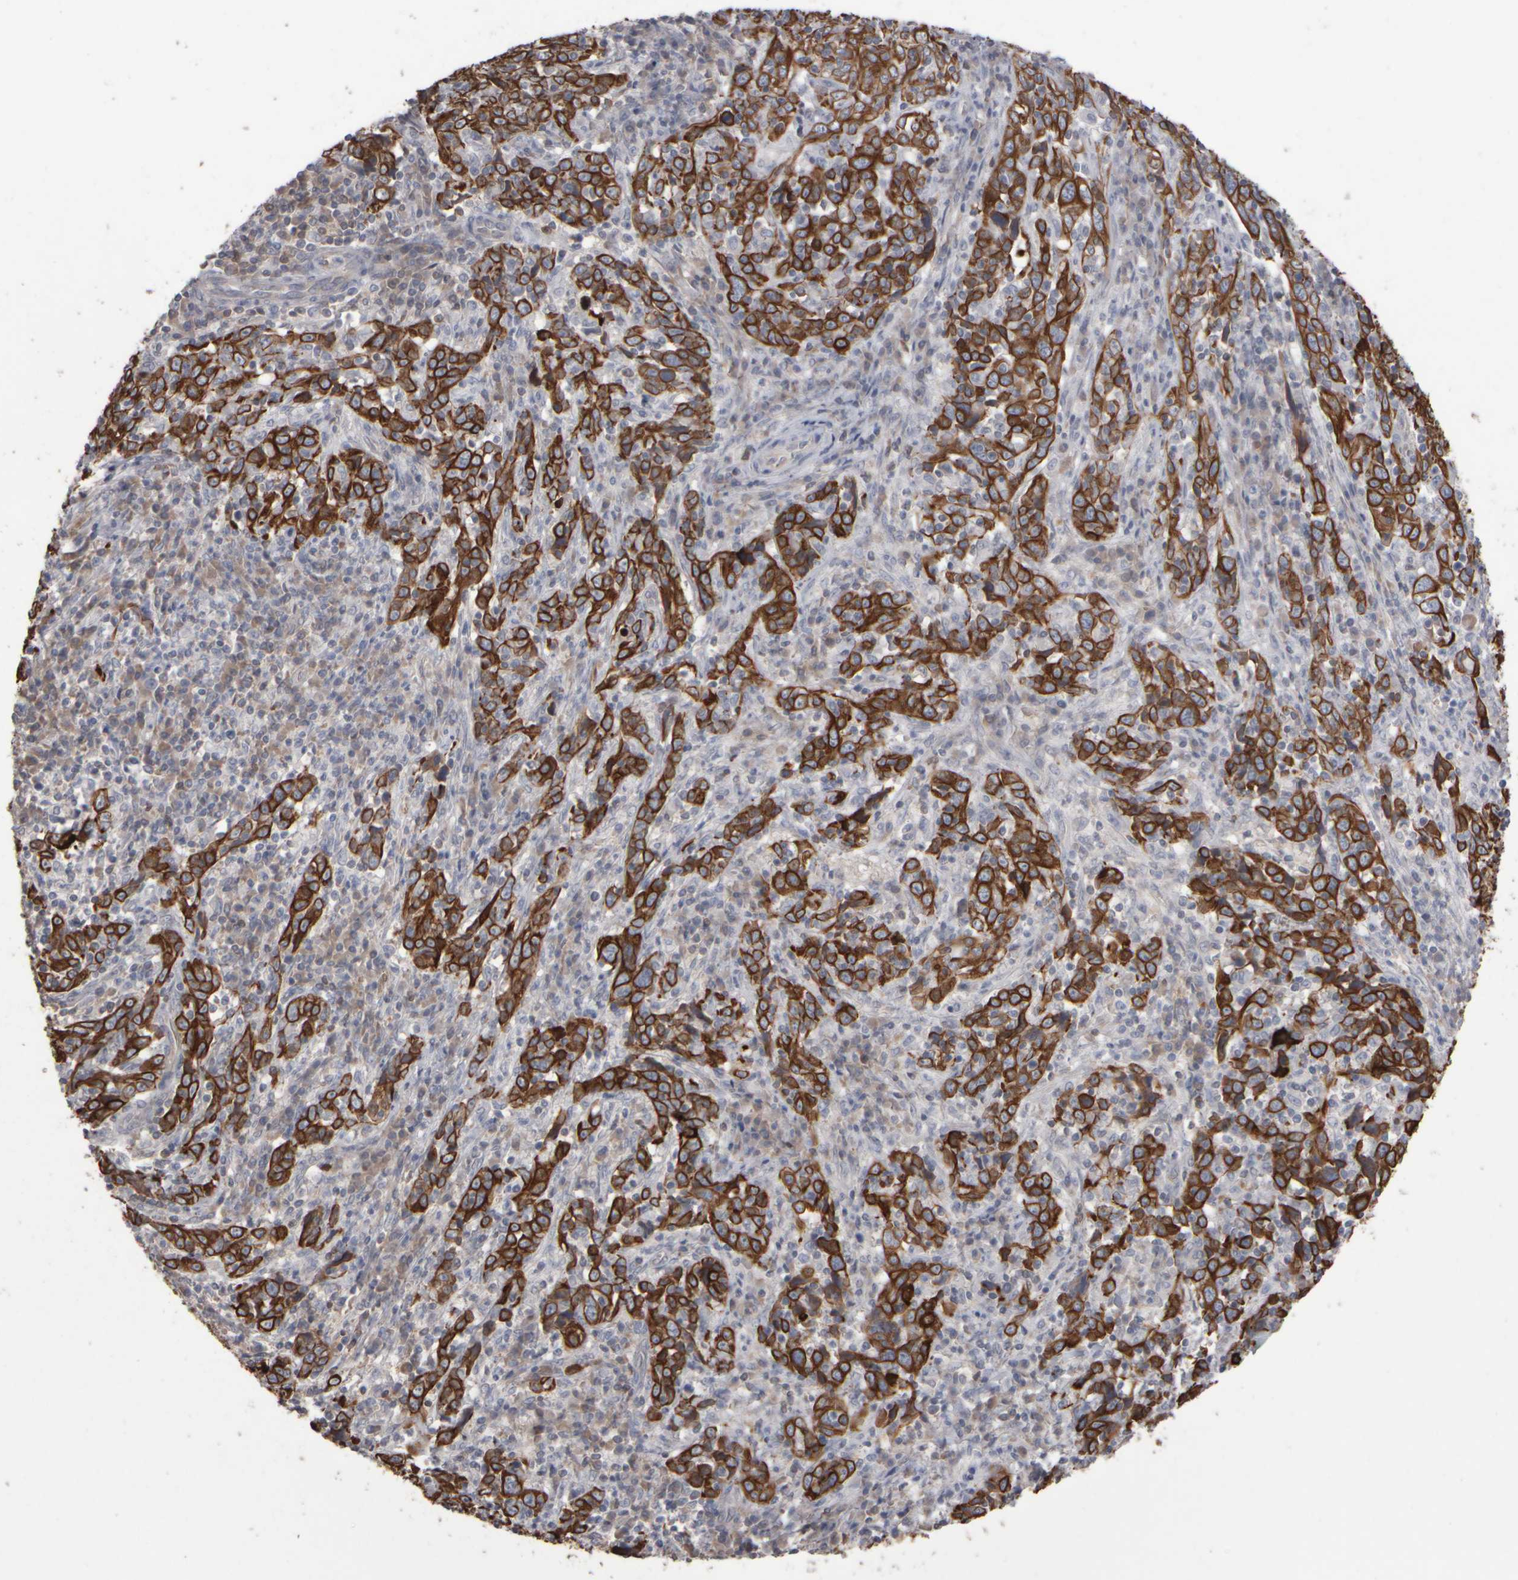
{"staining": {"intensity": "strong", "quantity": ">75%", "location": "cytoplasmic/membranous"}, "tissue": "cervical cancer", "cell_type": "Tumor cells", "image_type": "cancer", "snomed": [{"axis": "morphology", "description": "Squamous cell carcinoma, NOS"}, {"axis": "topography", "description": "Cervix"}], "caption": "DAB (3,3'-diaminobenzidine) immunohistochemical staining of cervical cancer (squamous cell carcinoma) demonstrates strong cytoplasmic/membranous protein staining in approximately >75% of tumor cells.", "gene": "EPHX2", "patient": {"sex": "female", "age": 46}}